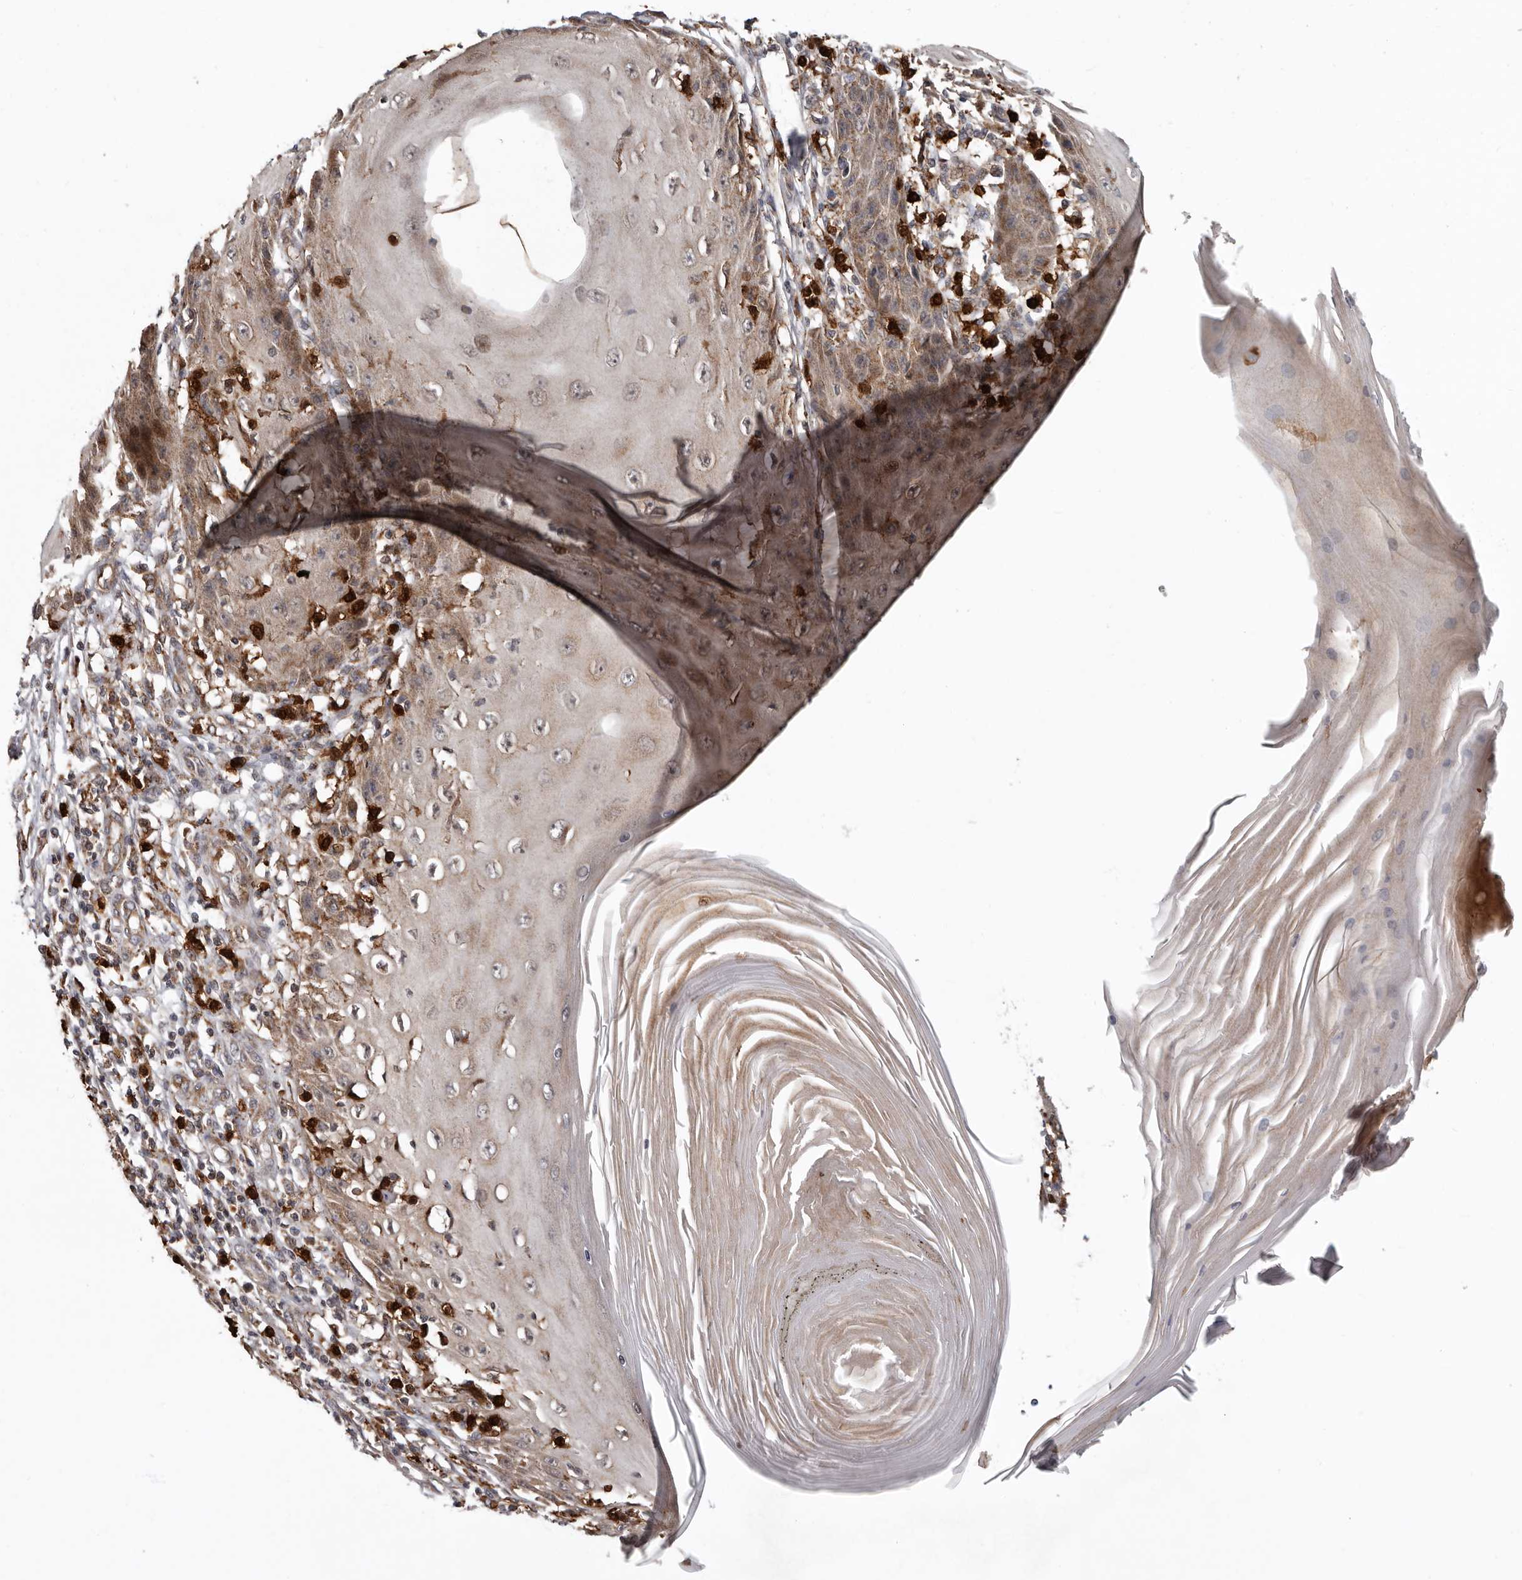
{"staining": {"intensity": "weak", "quantity": ">75%", "location": "cytoplasmic/membranous"}, "tissue": "skin cancer", "cell_type": "Tumor cells", "image_type": "cancer", "snomed": [{"axis": "morphology", "description": "Squamous cell carcinoma, NOS"}, {"axis": "topography", "description": "Skin"}], "caption": "This photomicrograph exhibits immunohistochemistry (IHC) staining of skin squamous cell carcinoma, with low weak cytoplasmic/membranous positivity in about >75% of tumor cells.", "gene": "FGFR4", "patient": {"sex": "female", "age": 73}}